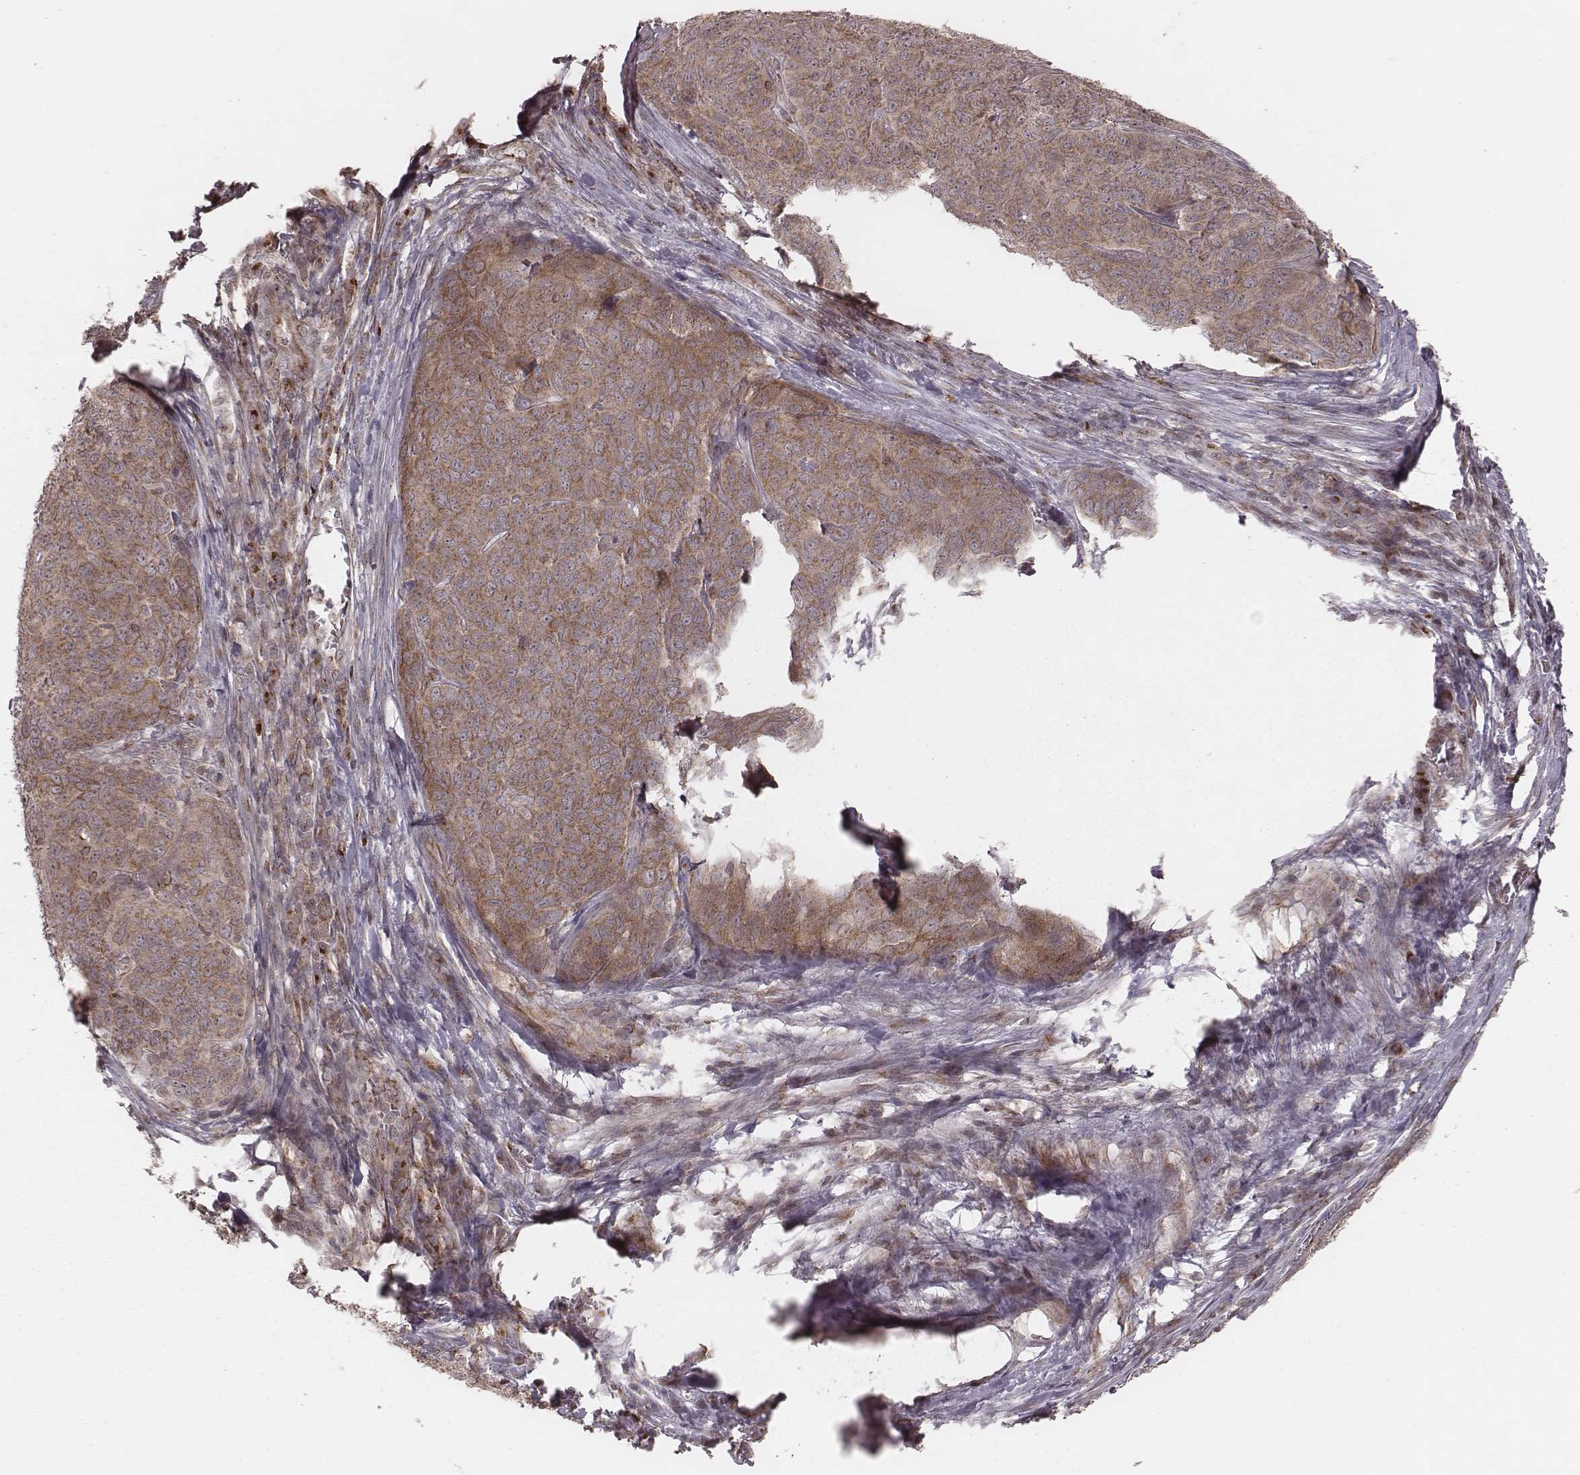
{"staining": {"intensity": "moderate", "quantity": ">75%", "location": "cytoplasmic/membranous"}, "tissue": "skin cancer", "cell_type": "Tumor cells", "image_type": "cancer", "snomed": [{"axis": "morphology", "description": "Squamous cell carcinoma, NOS"}, {"axis": "topography", "description": "Skin"}, {"axis": "topography", "description": "Anal"}], "caption": "About >75% of tumor cells in human skin cancer (squamous cell carcinoma) demonstrate moderate cytoplasmic/membranous protein positivity as visualized by brown immunohistochemical staining.", "gene": "MYO19", "patient": {"sex": "female", "age": 51}}